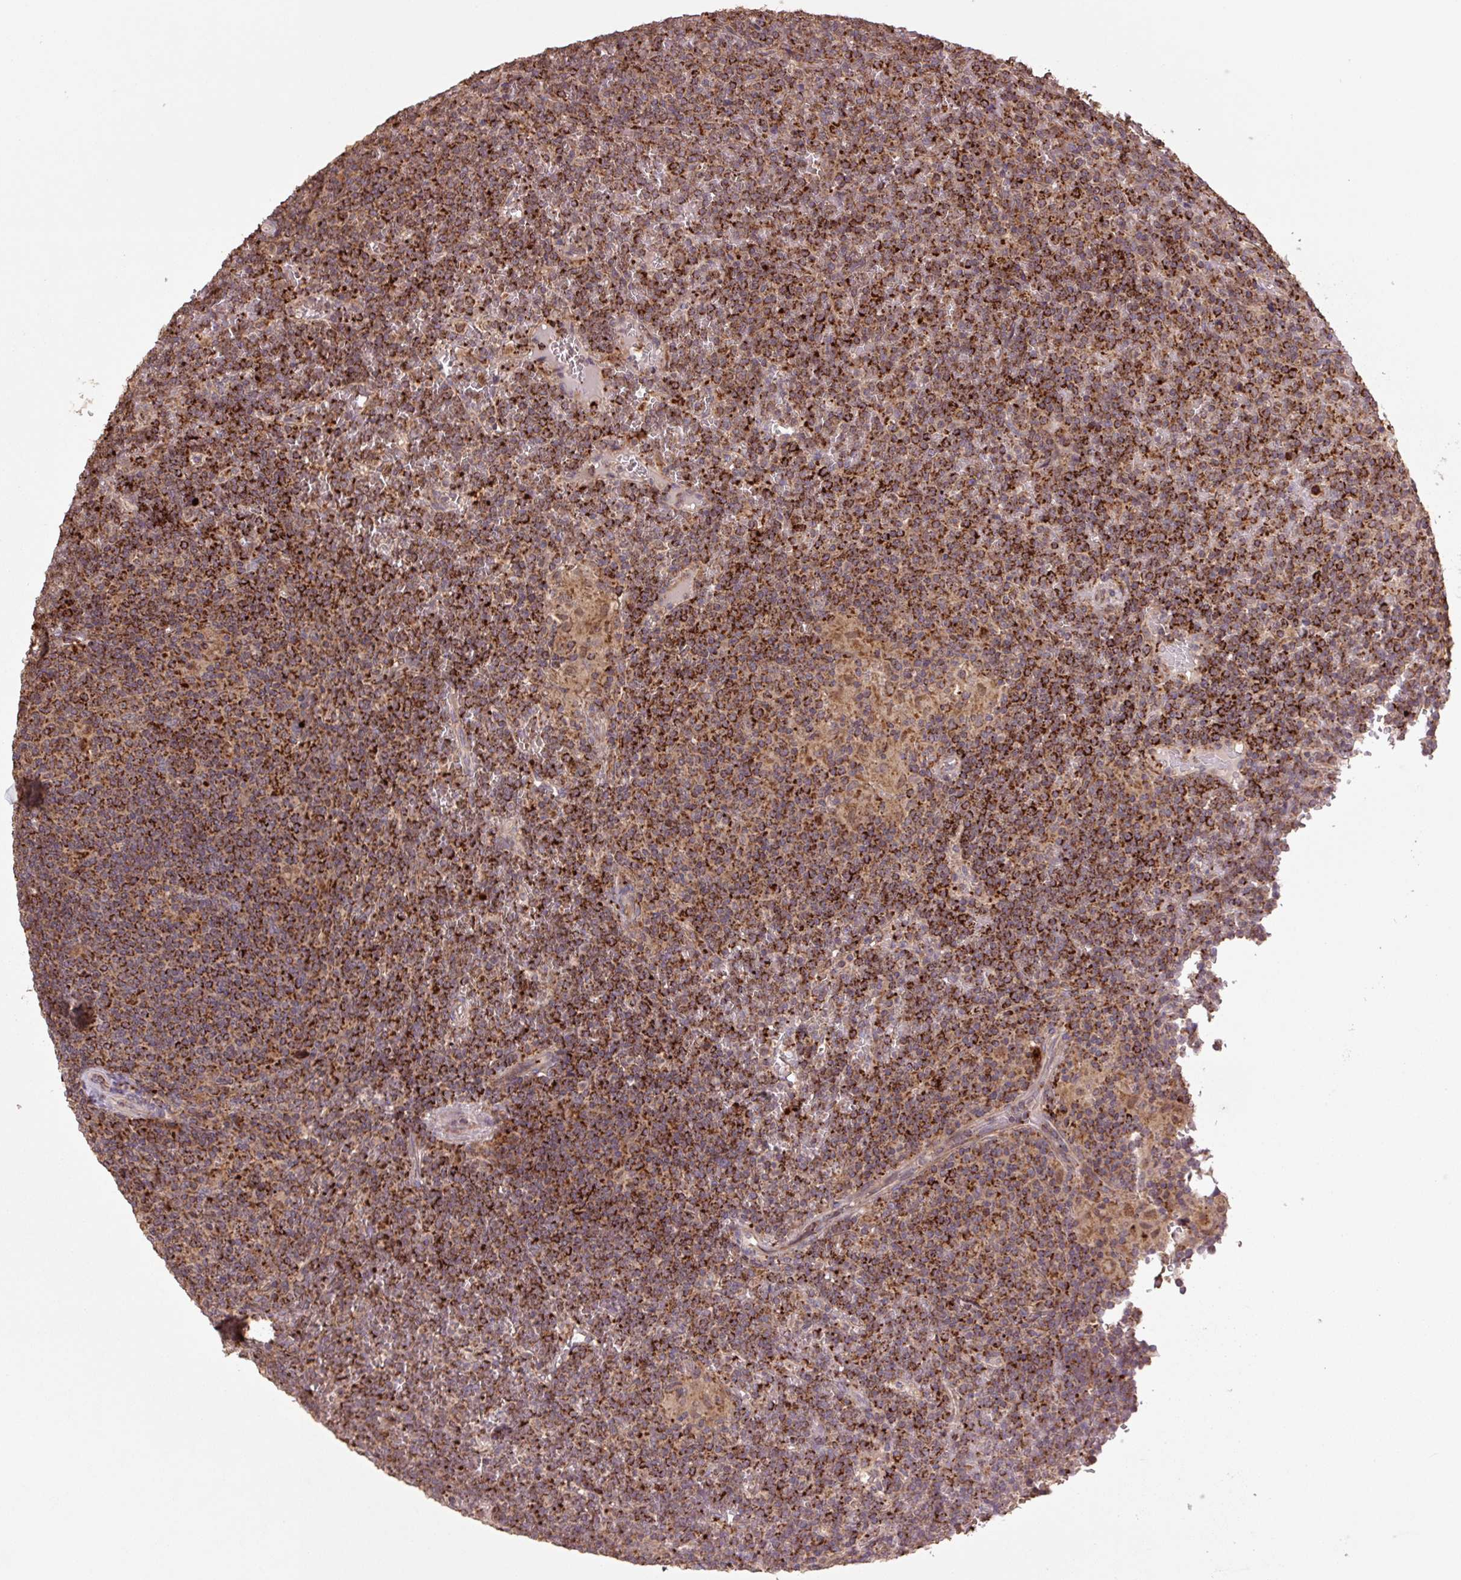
{"staining": {"intensity": "strong", "quantity": ">75%", "location": "cytoplasmic/membranous"}, "tissue": "lymphoma", "cell_type": "Tumor cells", "image_type": "cancer", "snomed": [{"axis": "morphology", "description": "Malignant lymphoma, non-Hodgkin's type, Low grade"}, {"axis": "topography", "description": "Spleen"}], "caption": "This image shows IHC staining of human lymphoma, with high strong cytoplasmic/membranous staining in about >75% of tumor cells.", "gene": "TMEM160", "patient": {"sex": "female", "age": 19}}